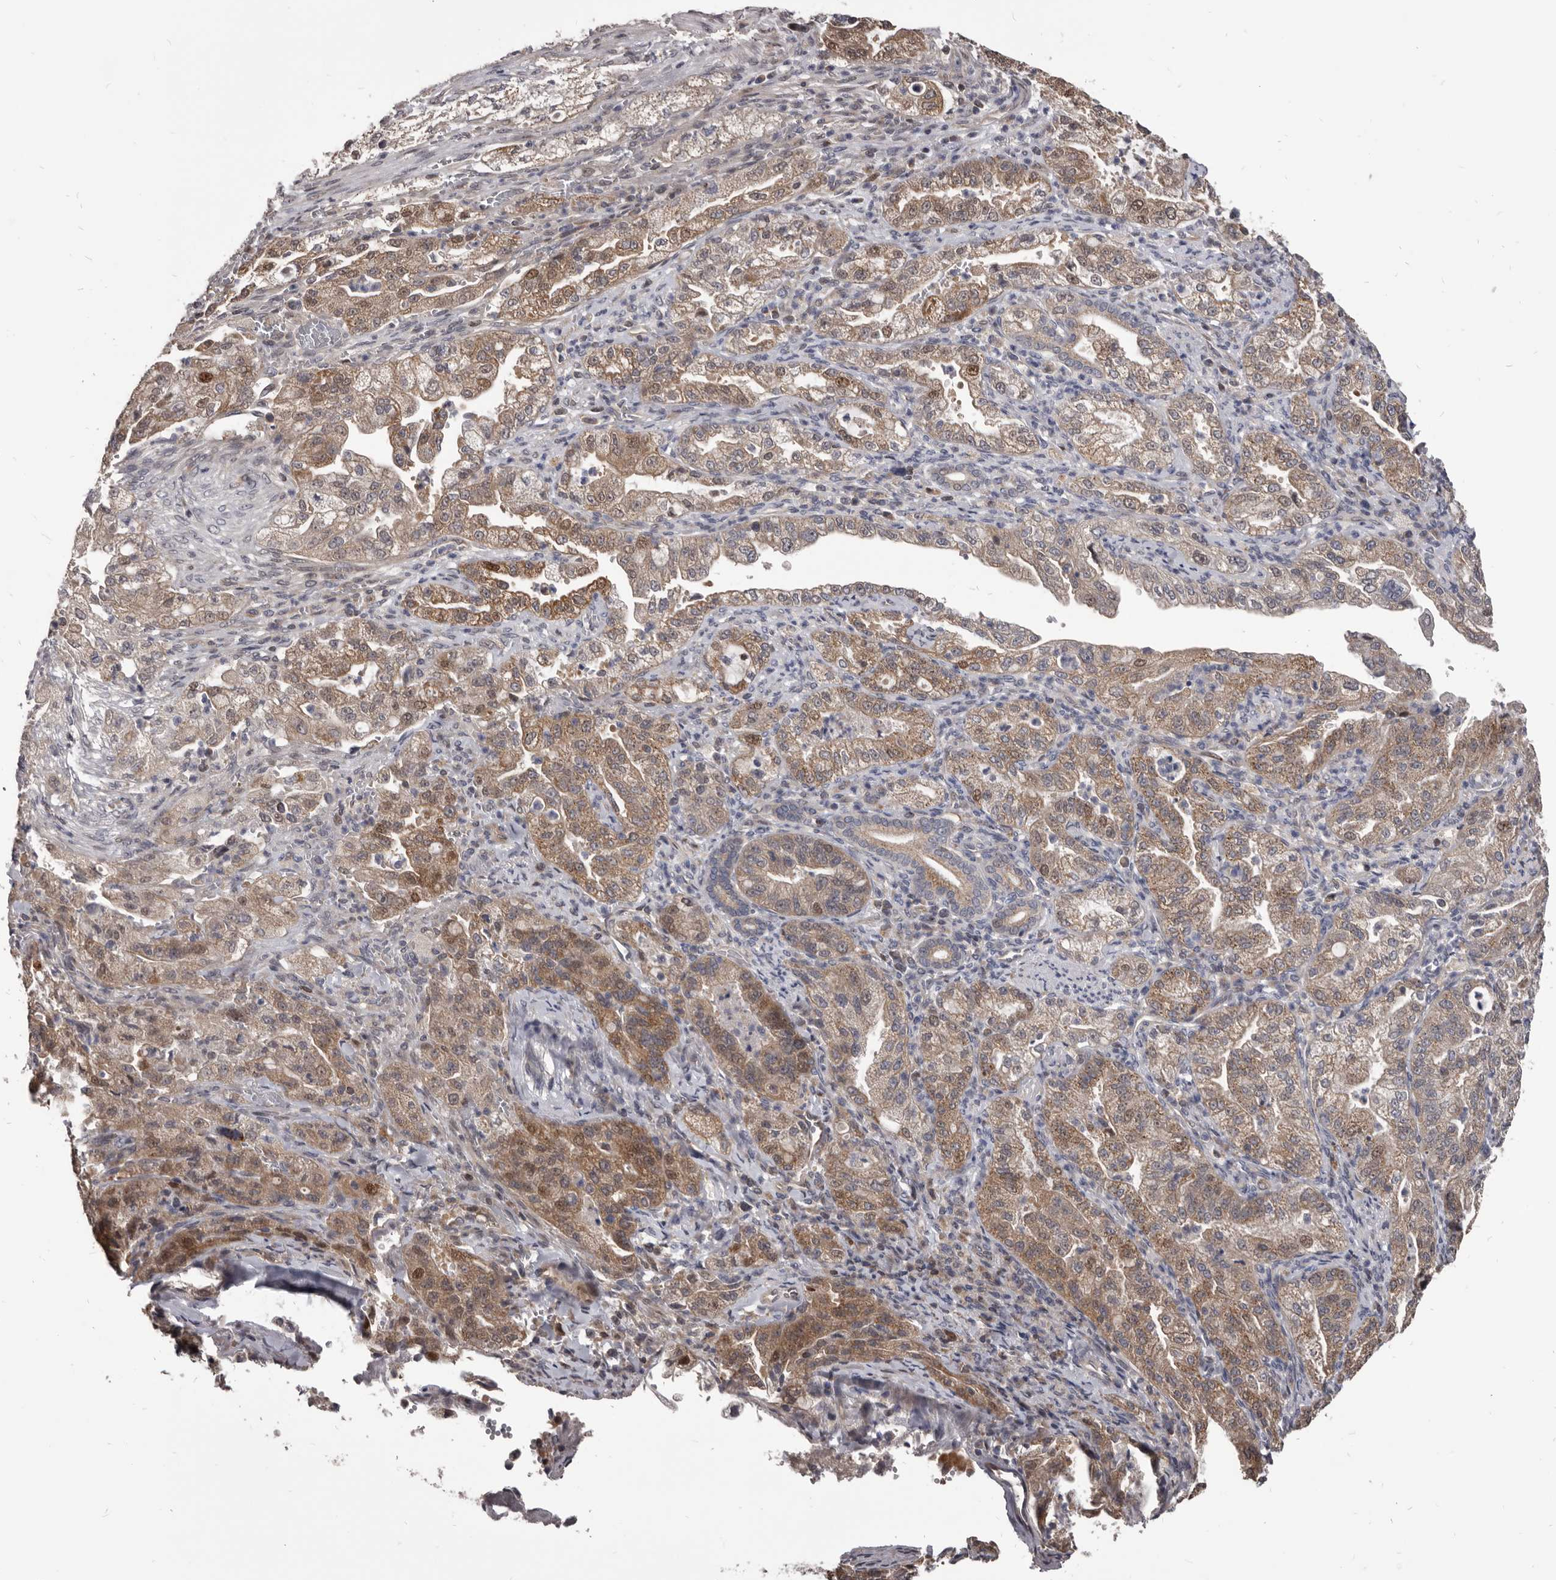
{"staining": {"intensity": "moderate", "quantity": ">75%", "location": "cytoplasmic/membranous,nuclear"}, "tissue": "pancreatic cancer", "cell_type": "Tumor cells", "image_type": "cancer", "snomed": [{"axis": "morphology", "description": "Adenocarcinoma, NOS"}, {"axis": "topography", "description": "Pancreas"}], "caption": "Protein expression by immunohistochemistry shows moderate cytoplasmic/membranous and nuclear staining in approximately >75% of tumor cells in pancreatic cancer. The staining was performed using DAB, with brown indicating positive protein expression. Nuclei are stained blue with hematoxylin.", "gene": "MAP3K14", "patient": {"sex": "female", "age": 78}}